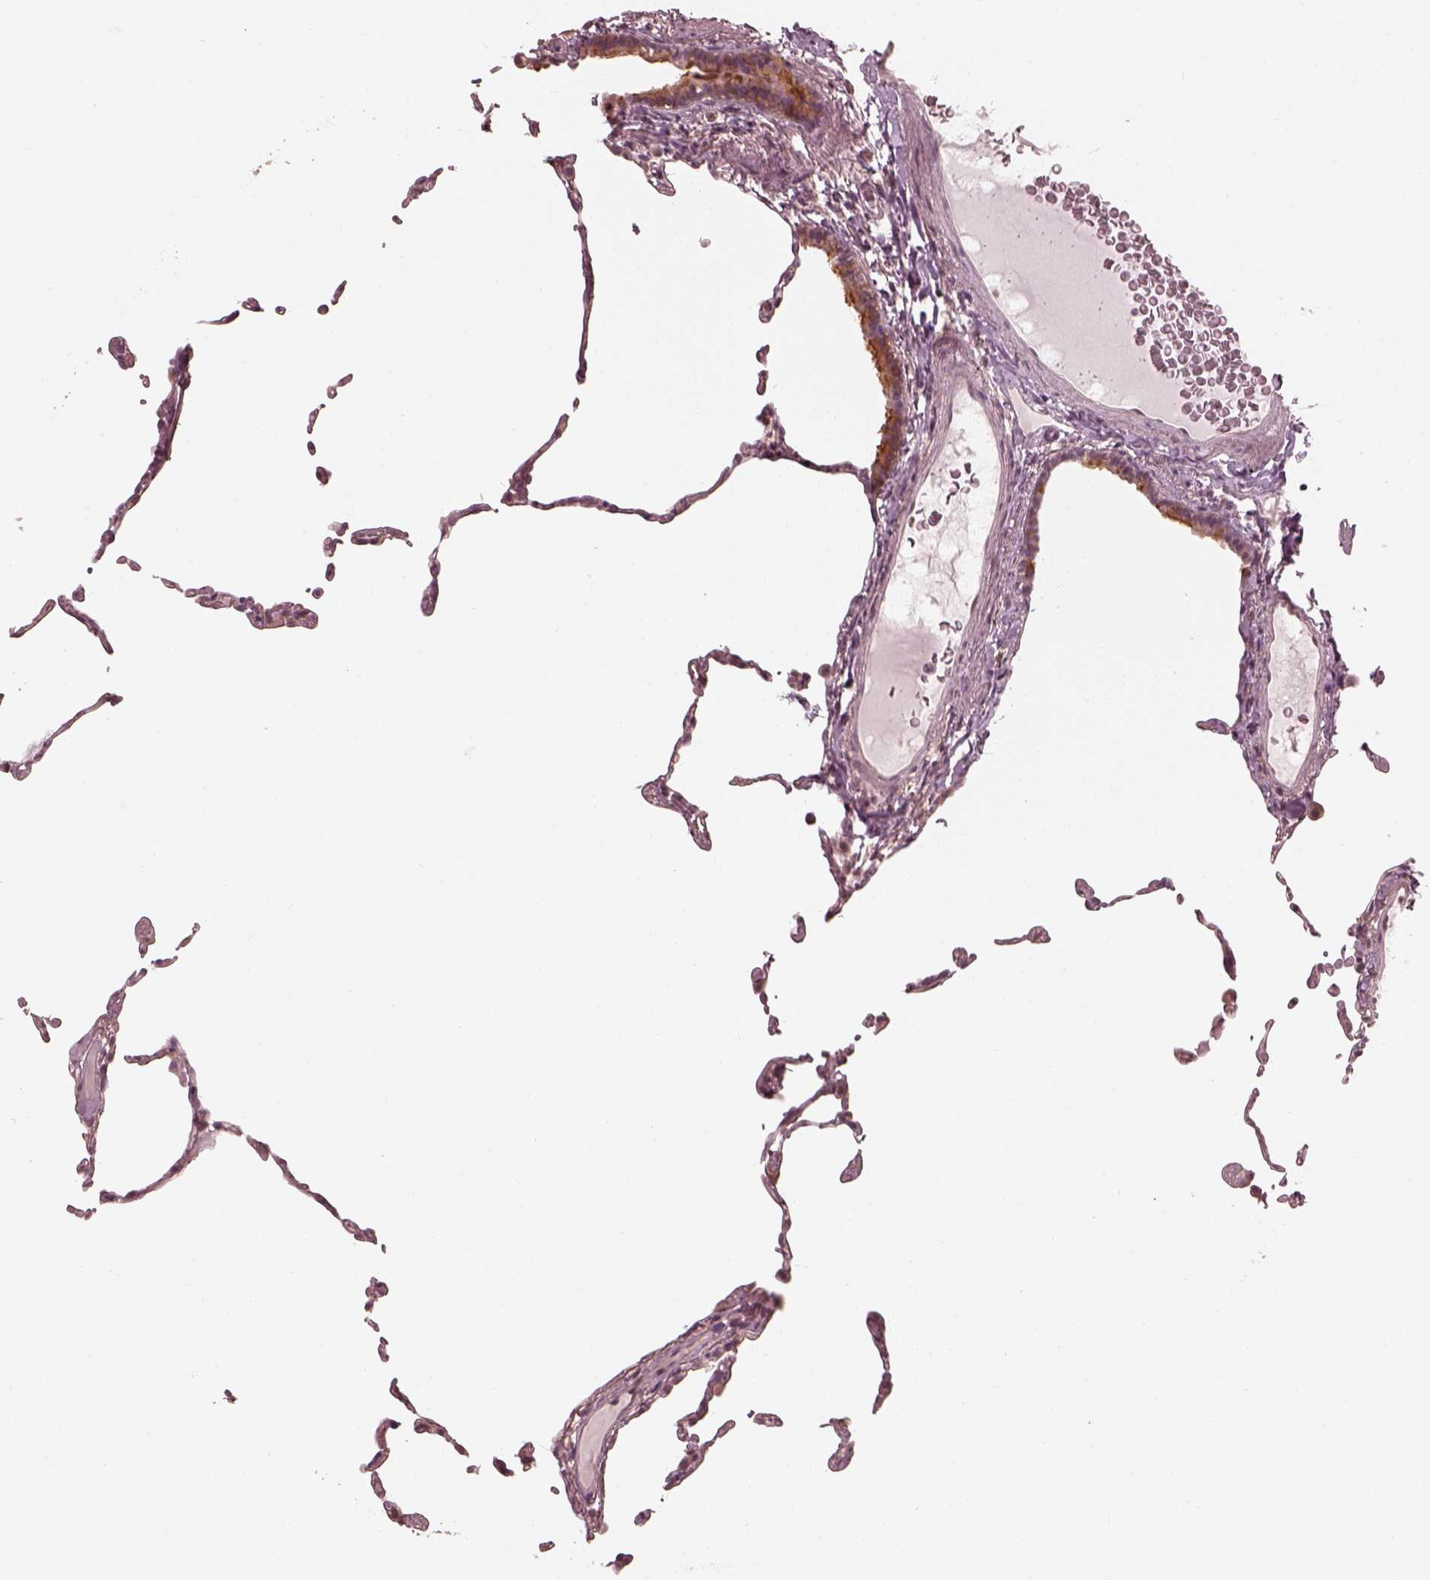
{"staining": {"intensity": "negative", "quantity": "none", "location": "none"}, "tissue": "lung", "cell_type": "Alveolar cells", "image_type": "normal", "snomed": [{"axis": "morphology", "description": "Normal tissue, NOS"}, {"axis": "topography", "description": "Lung"}], "caption": "IHC of normal human lung demonstrates no positivity in alveolar cells.", "gene": "IQCB1", "patient": {"sex": "female", "age": 57}}